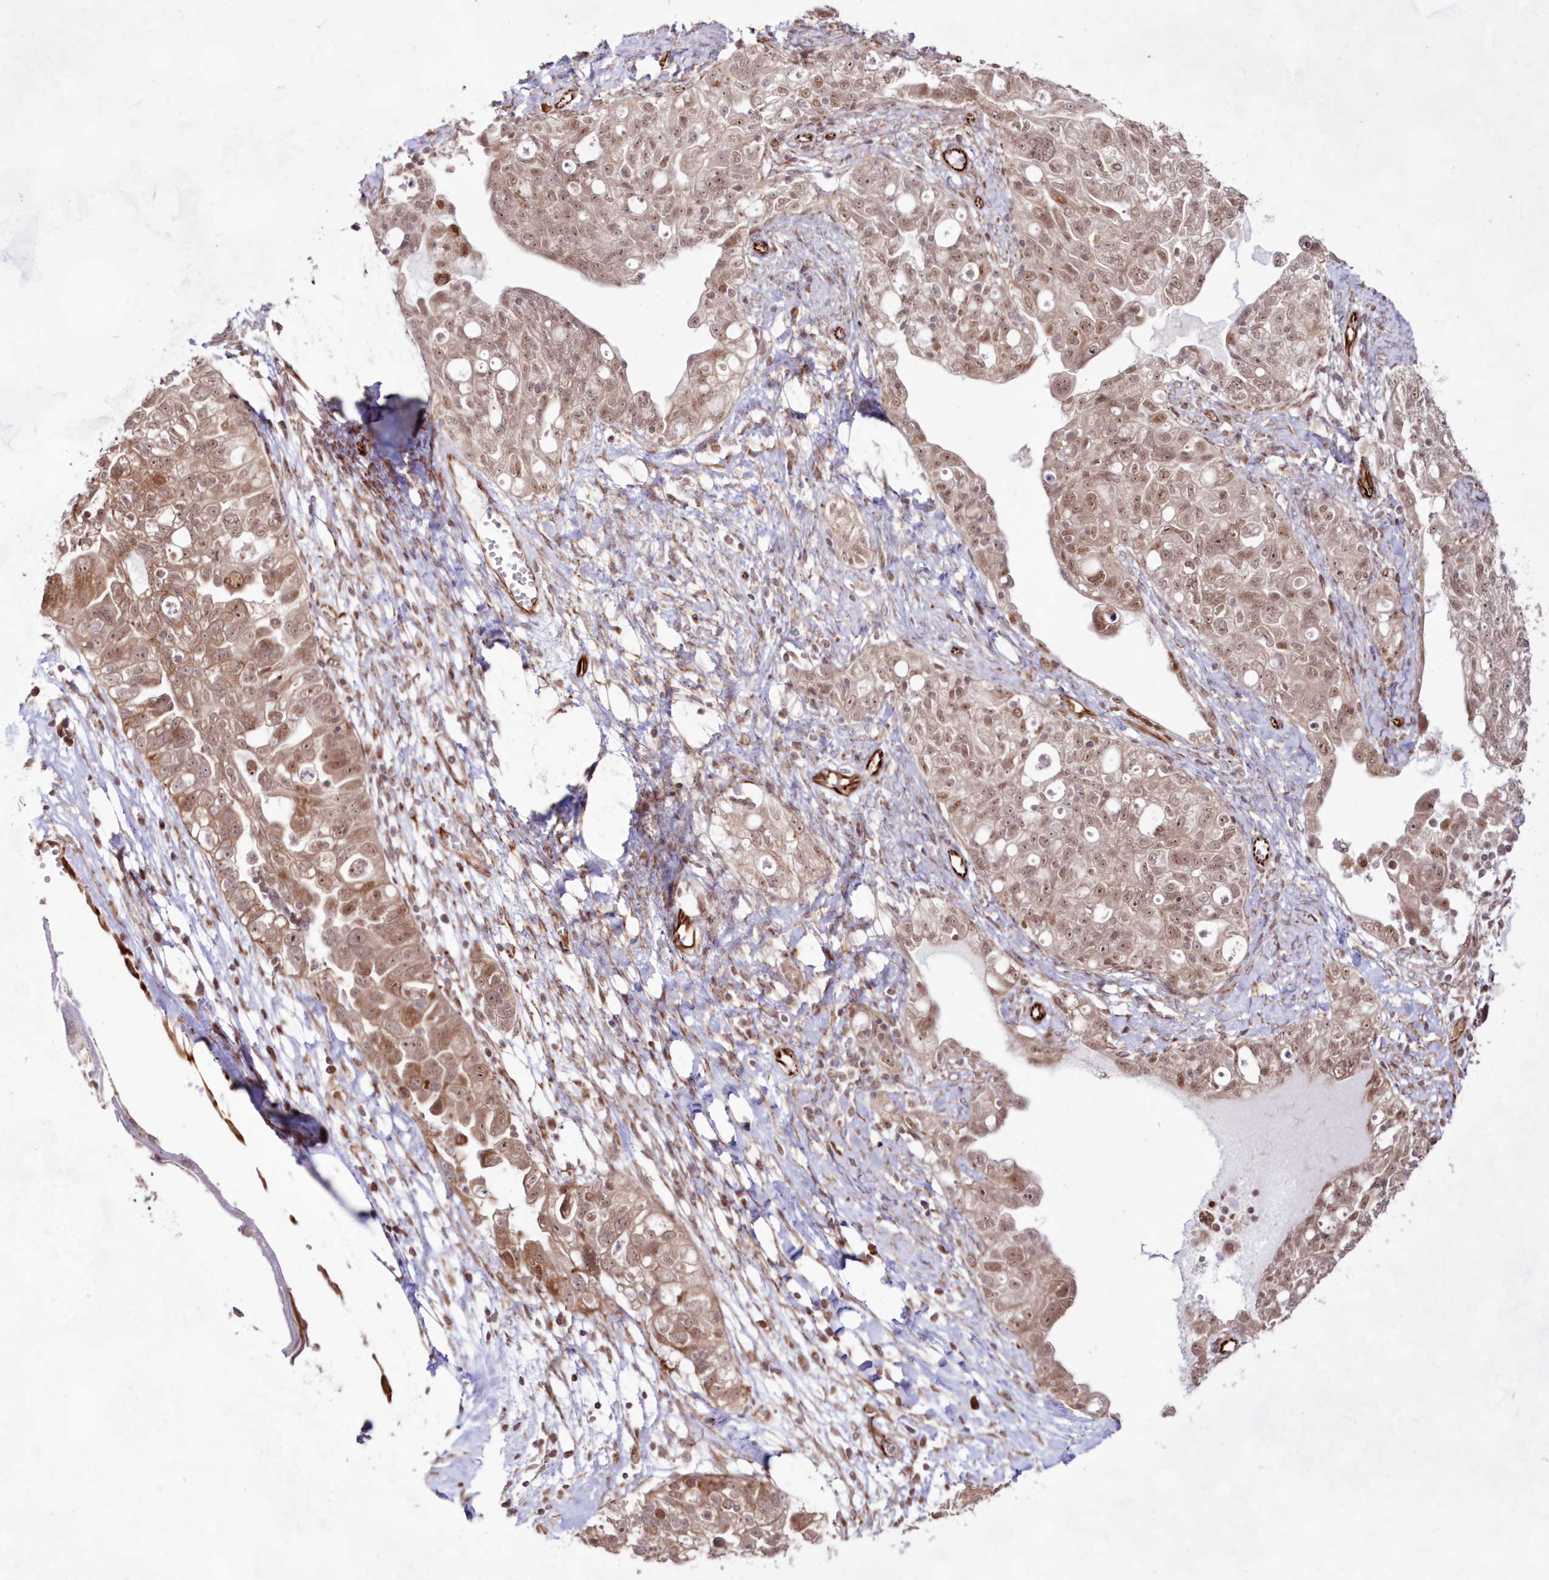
{"staining": {"intensity": "moderate", "quantity": ">75%", "location": "cytoplasmic/membranous,nuclear"}, "tissue": "ovarian cancer", "cell_type": "Tumor cells", "image_type": "cancer", "snomed": [{"axis": "morphology", "description": "Carcinoma, NOS"}, {"axis": "morphology", "description": "Cystadenocarcinoma, serous, NOS"}, {"axis": "topography", "description": "Ovary"}], "caption": "This is an image of immunohistochemistry staining of ovarian serous cystadenocarcinoma, which shows moderate positivity in the cytoplasmic/membranous and nuclear of tumor cells.", "gene": "SNIP1", "patient": {"sex": "female", "age": 69}}